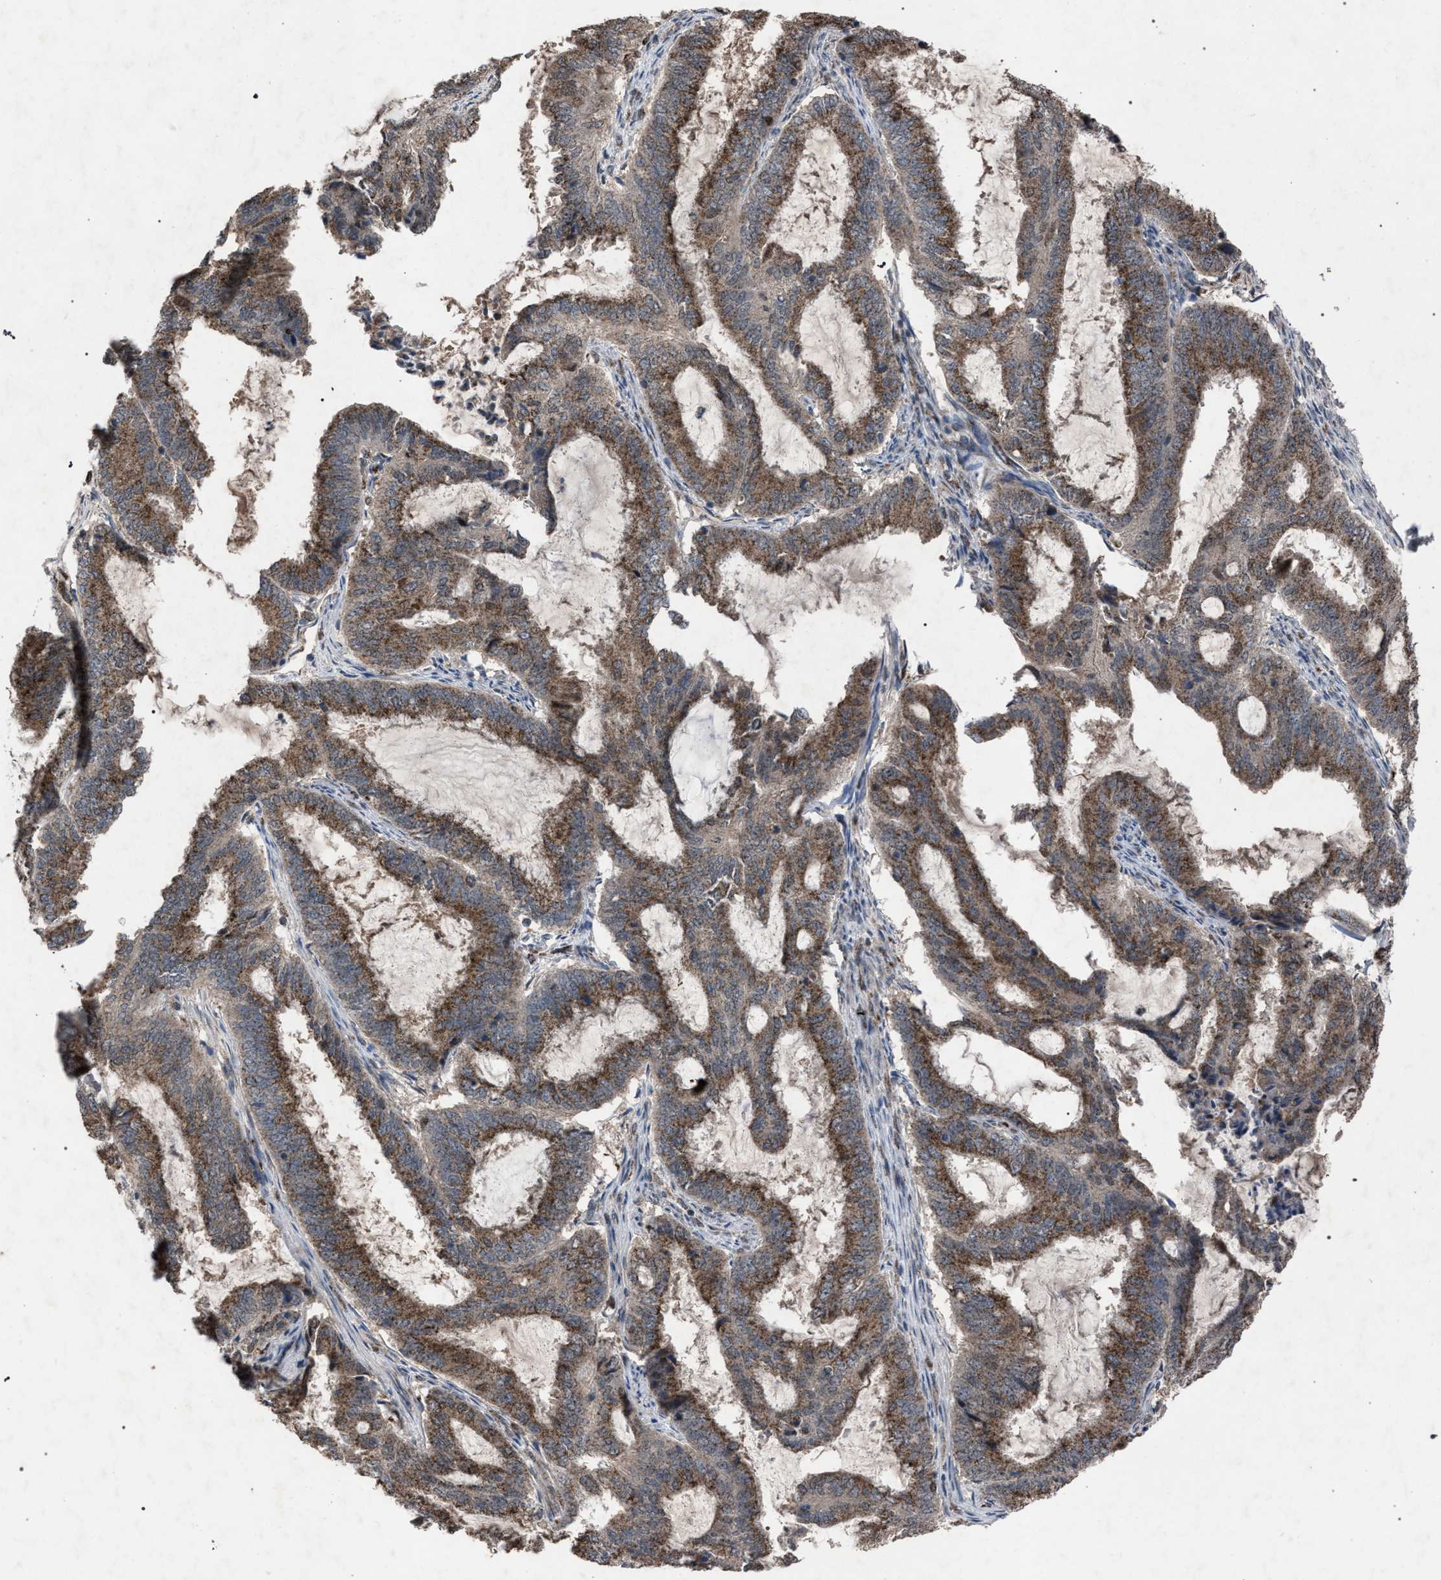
{"staining": {"intensity": "moderate", "quantity": ">75%", "location": "cytoplasmic/membranous"}, "tissue": "endometrial cancer", "cell_type": "Tumor cells", "image_type": "cancer", "snomed": [{"axis": "morphology", "description": "Adenocarcinoma, NOS"}, {"axis": "topography", "description": "Endometrium"}], "caption": "Protein analysis of endometrial adenocarcinoma tissue displays moderate cytoplasmic/membranous staining in about >75% of tumor cells. (IHC, brightfield microscopy, high magnification).", "gene": "HSD17B4", "patient": {"sex": "female", "age": 51}}